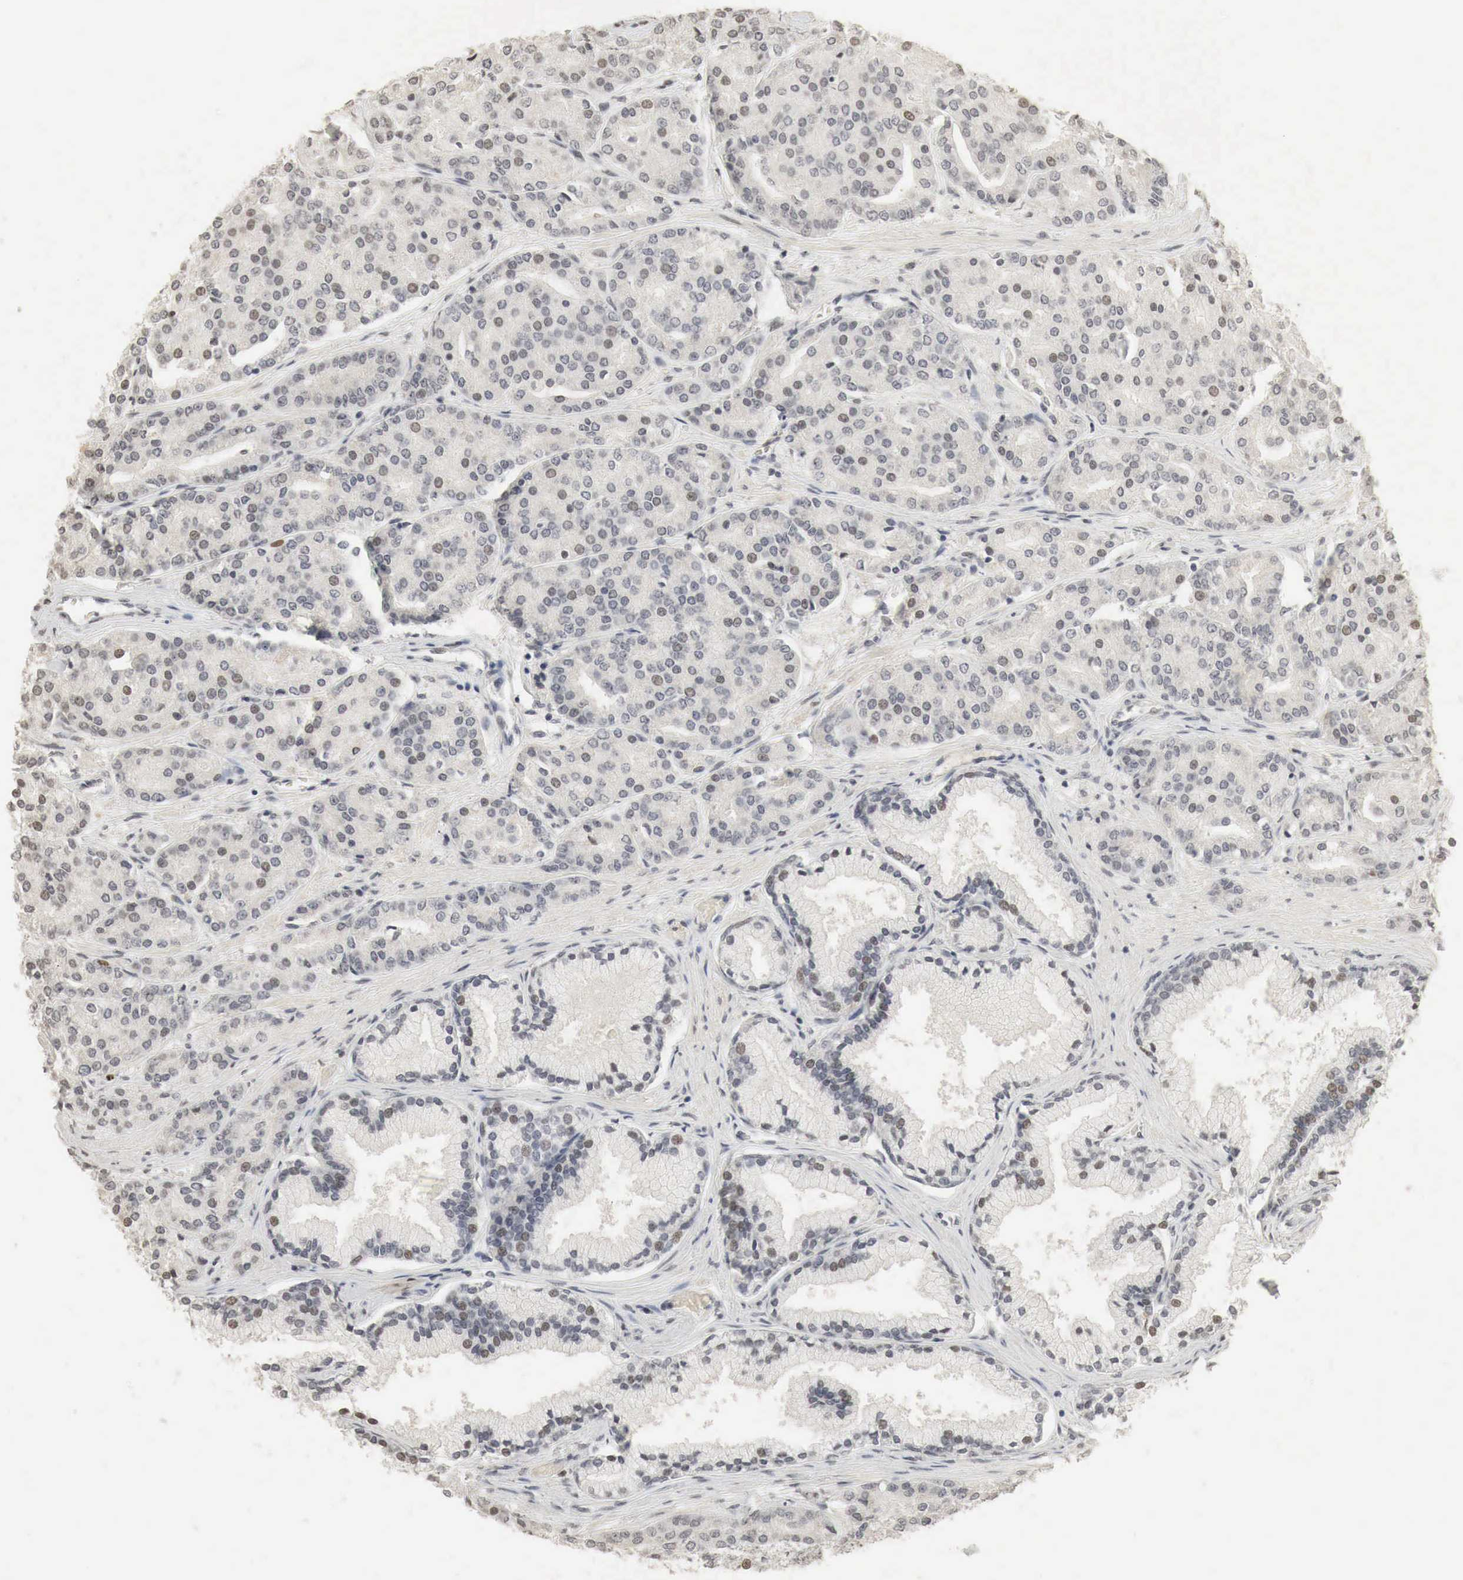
{"staining": {"intensity": "weak", "quantity": "<25%", "location": "nuclear"}, "tissue": "prostate cancer", "cell_type": "Tumor cells", "image_type": "cancer", "snomed": [{"axis": "morphology", "description": "Adenocarcinoma, High grade"}, {"axis": "topography", "description": "Prostate"}], "caption": "This is an immunohistochemistry histopathology image of human high-grade adenocarcinoma (prostate). There is no positivity in tumor cells.", "gene": "ERBB4", "patient": {"sex": "male", "age": 64}}